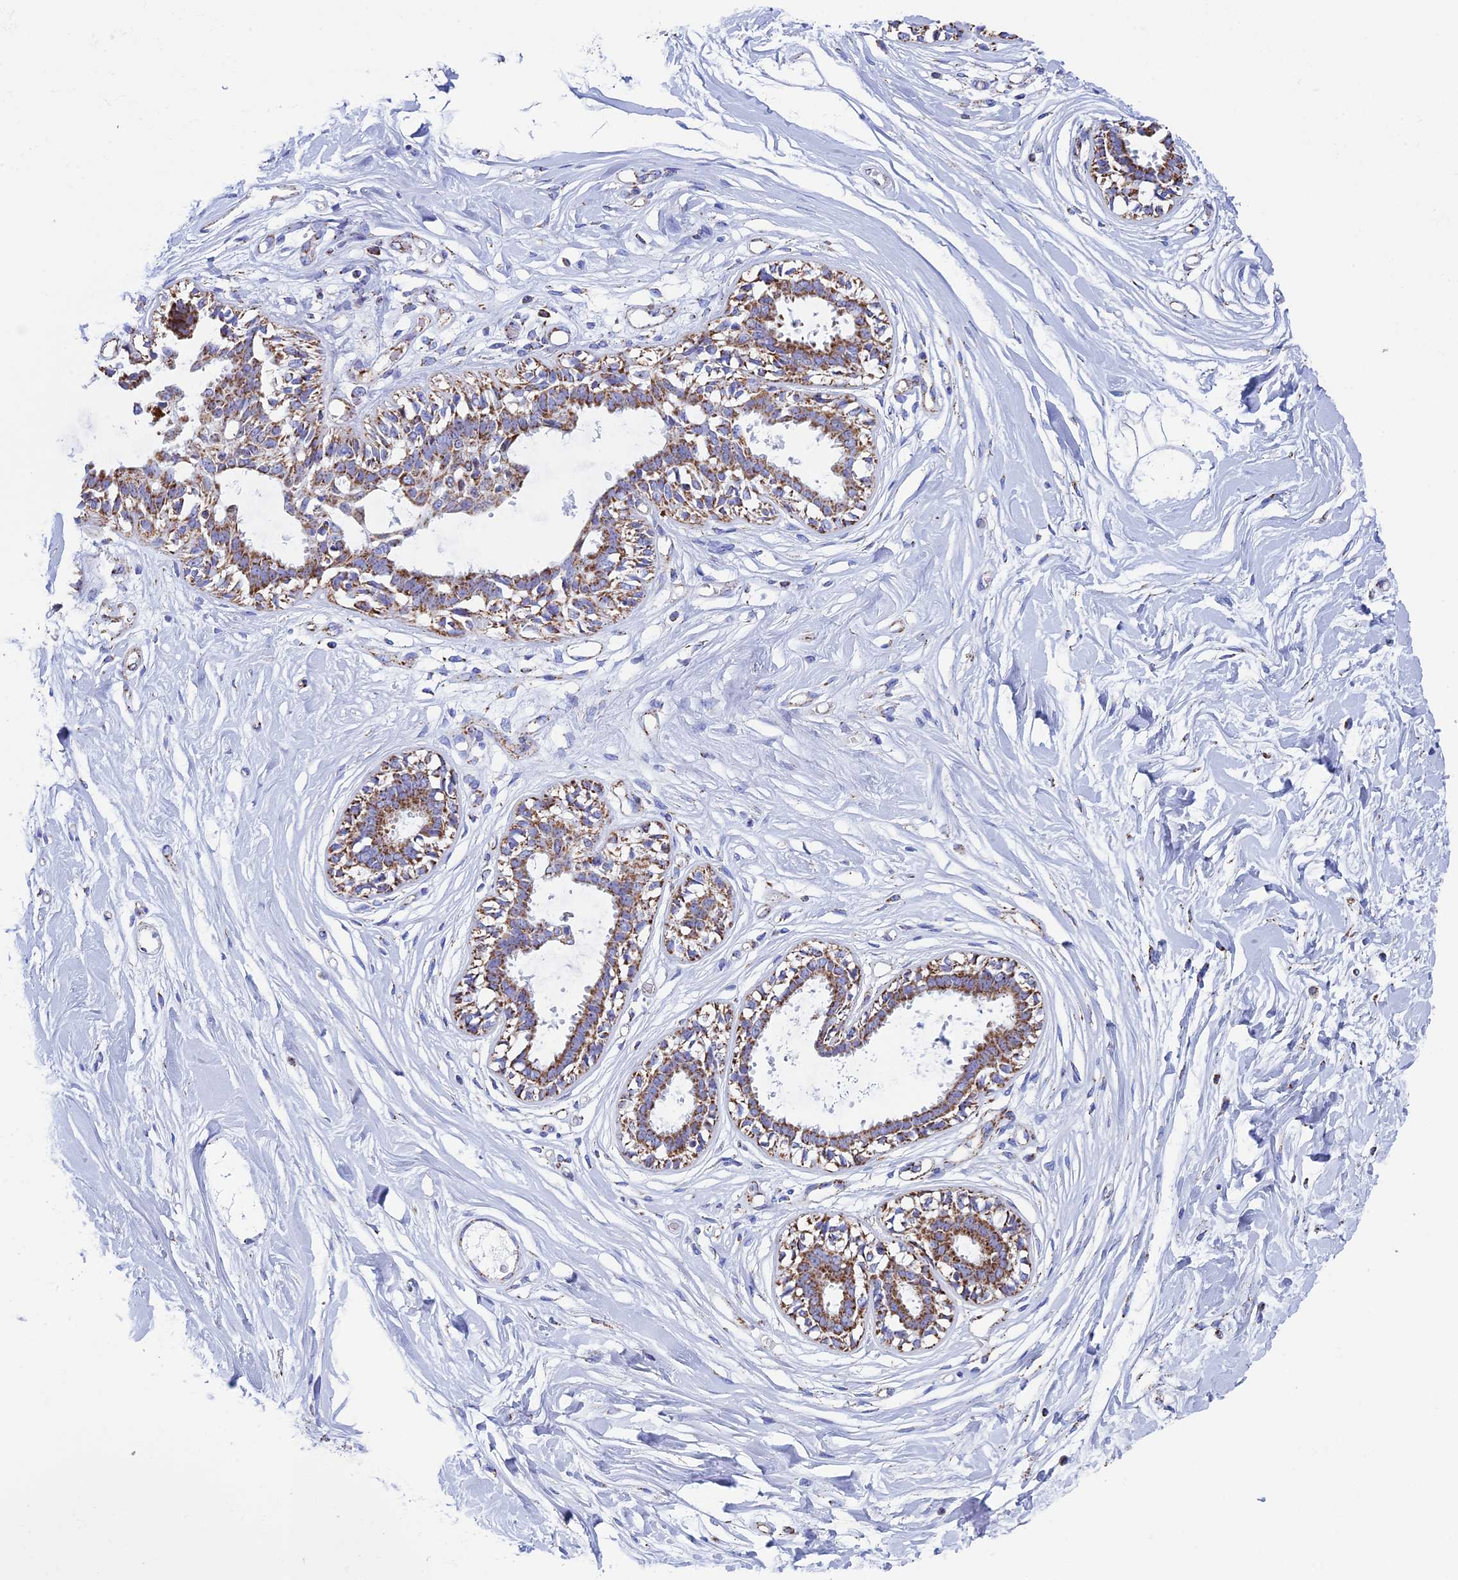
{"staining": {"intensity": "moderate", "quantity": "25%-75%", "location": "cytoplasmic/membranous"}, "tissue": "breast", "cell_type": "Adipocytes", "image_type": "normal", "snomed": [{"axis": "morphology", "description": "Normal tissue, NOS"}, {"axis": "topography", "description": "Breast"}], "caption": "About 25%-75% of adipocytes in unremarkable breast show moderate cytoplasmic/membranous protein positivity as visualized by brown immunohistochemical staining.", "gene": "UQCRFS1", "patient": {"sex": "female", "age": 45}}